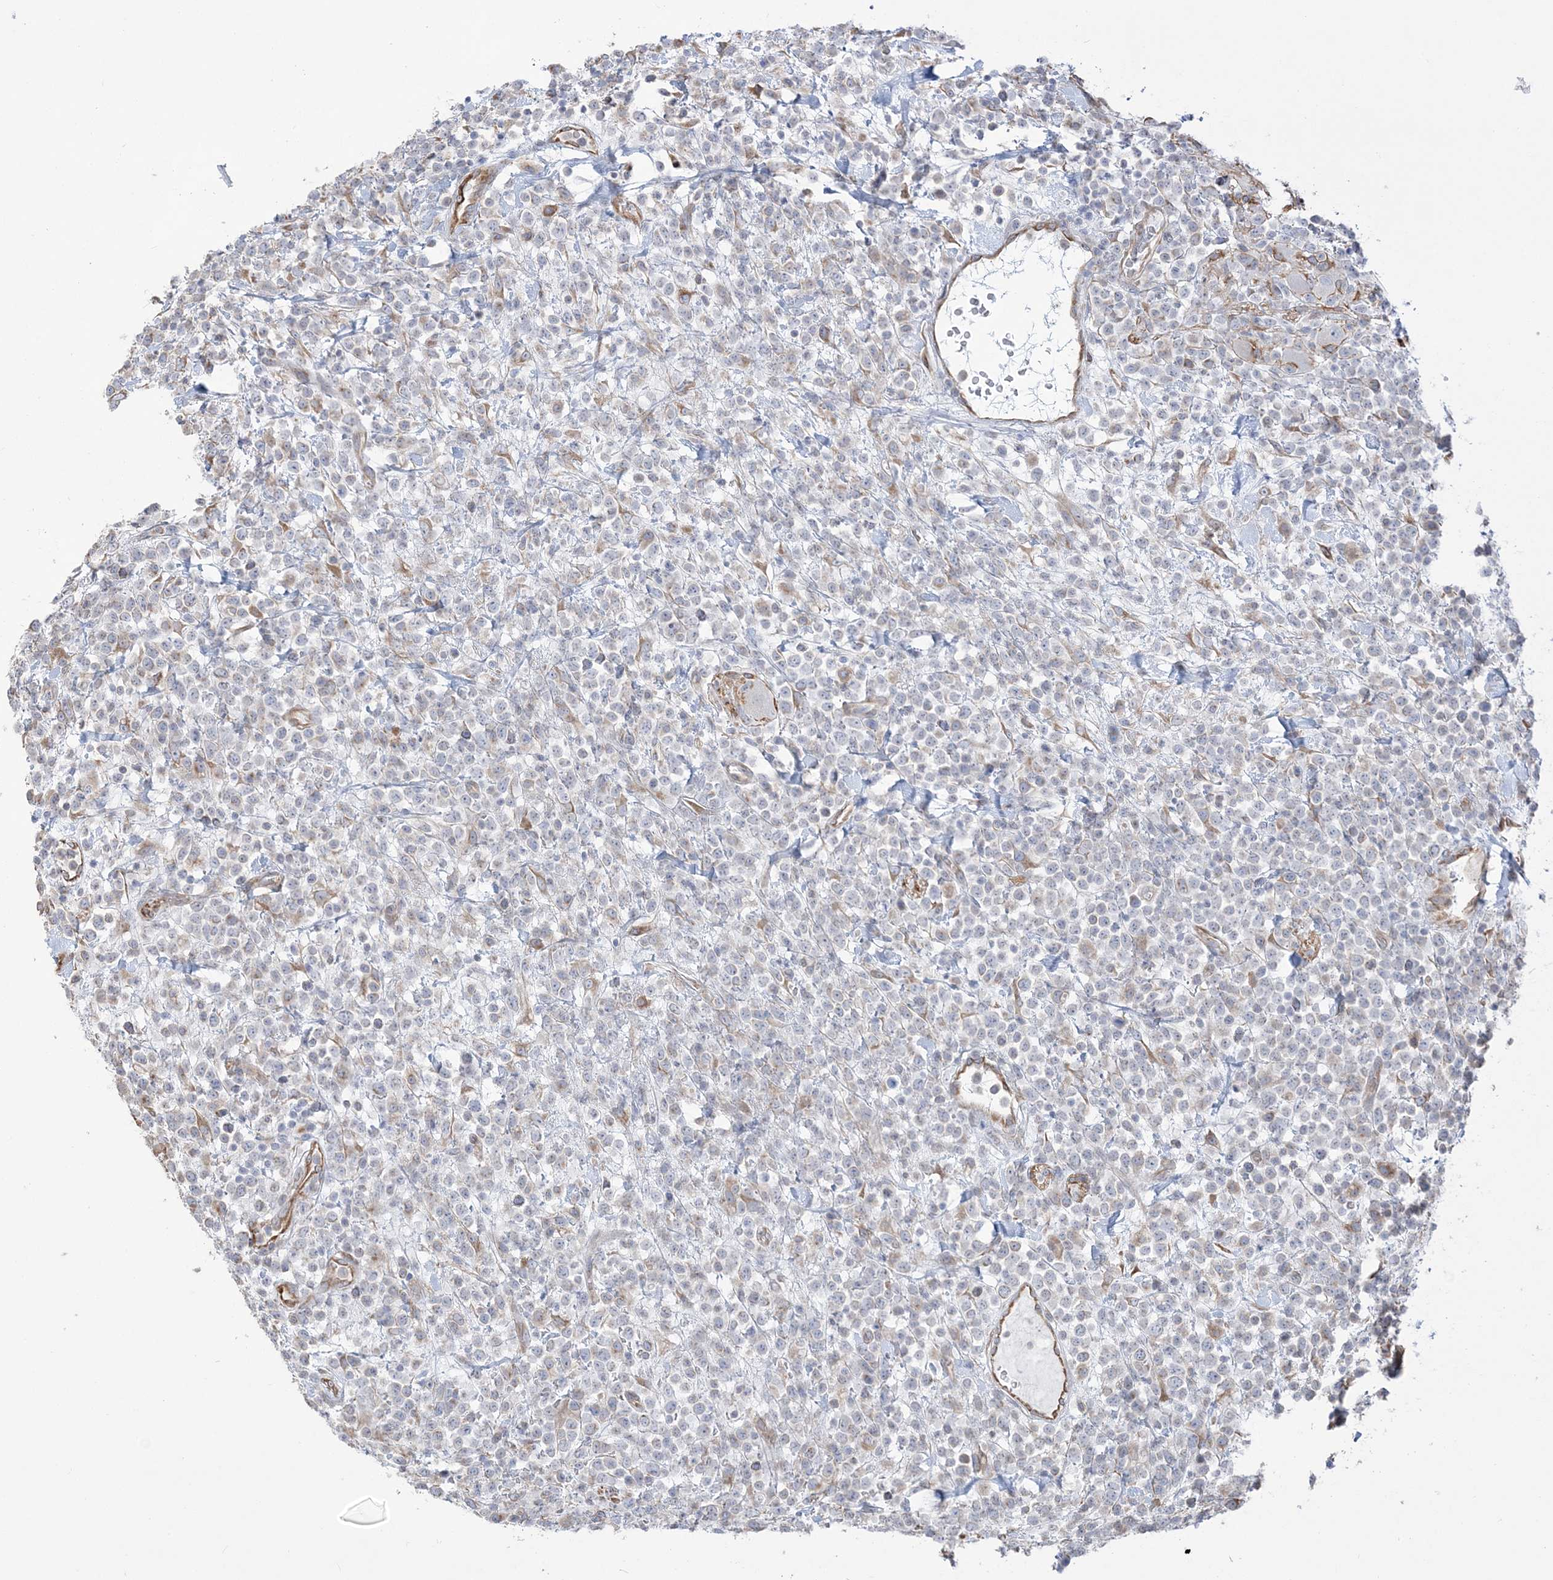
{"staining": {"intensity": "negative", "quantity": "none", "location": "none"}, "tissue": "lymphoma", "cell_type": "Tumor cells", "image_type": "cancer", "snomed": [{"axis": "morphology", "description": "Malignant lymphoma, non-Hodgkin's type, High grade"}, {"axis": "topography", "description": "Colon"}], "caption": "DAB immunohistochemical staining of high-grade malignant lymphoma, non-Hodgkin's type demonstrates no significant expression in tumor cells.", "gene": "ZNF821", "patient": {"sex": "female", "age": 53}}